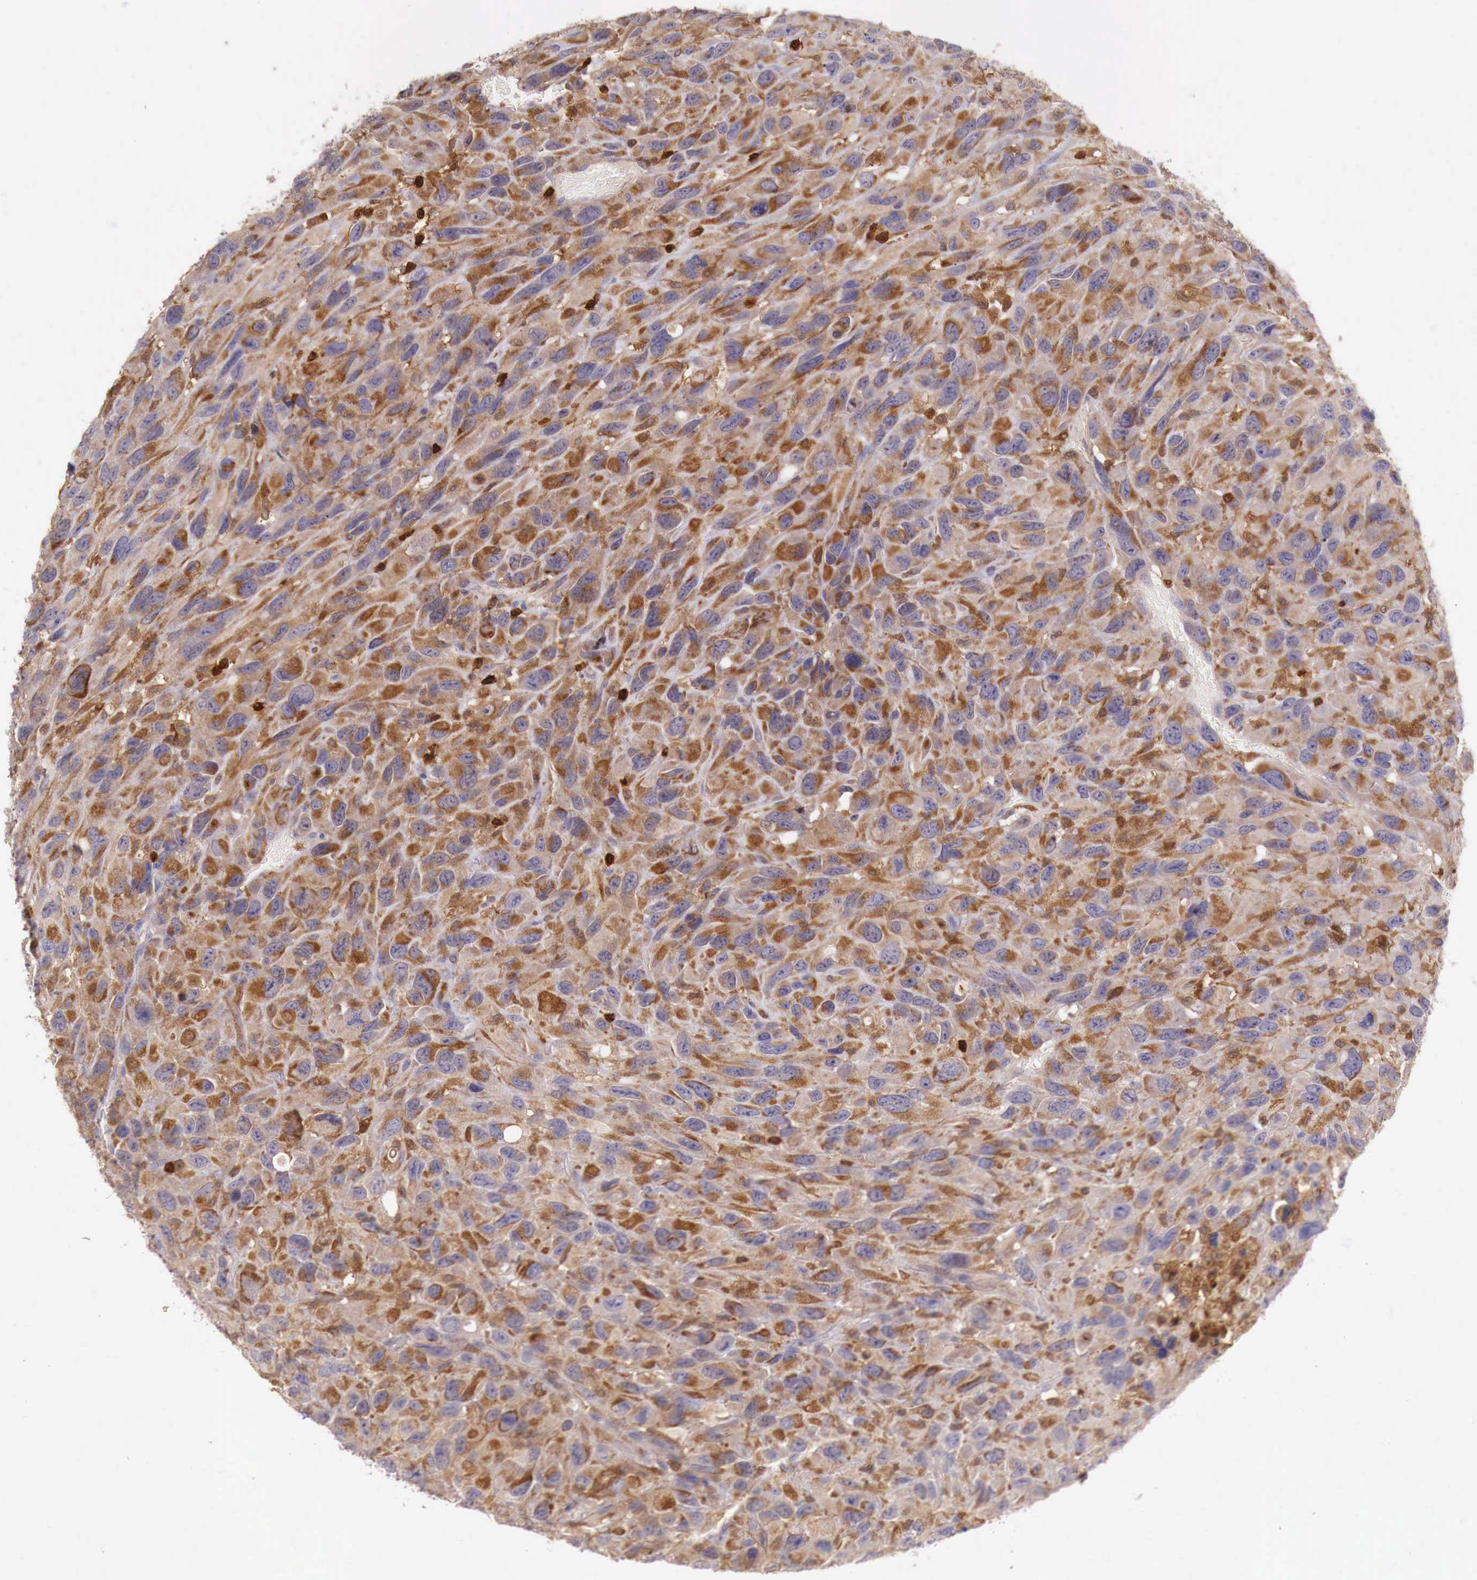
{"staining": {"intensity": "moderate", "quantity": ">75%", "location": "cytoplasmic/membranous"}, "tissue": "renal cancer", "cell_type": "Tumor cells", "image_type": "cancer", "snomed": [{"axis": "morphology", "description": "Adenocarcinoma, NOS"}, {"axis": "topography", "description": "Kidney"}], "caption": "Human renal adenocarcinoma stained for a protein (brown) demonstrates moderate cytoplasmic/membranous positive positivity in about >75% of tumor cells.", "gene": "GAB2", "patient": {"sex": "male", "age": 79}}